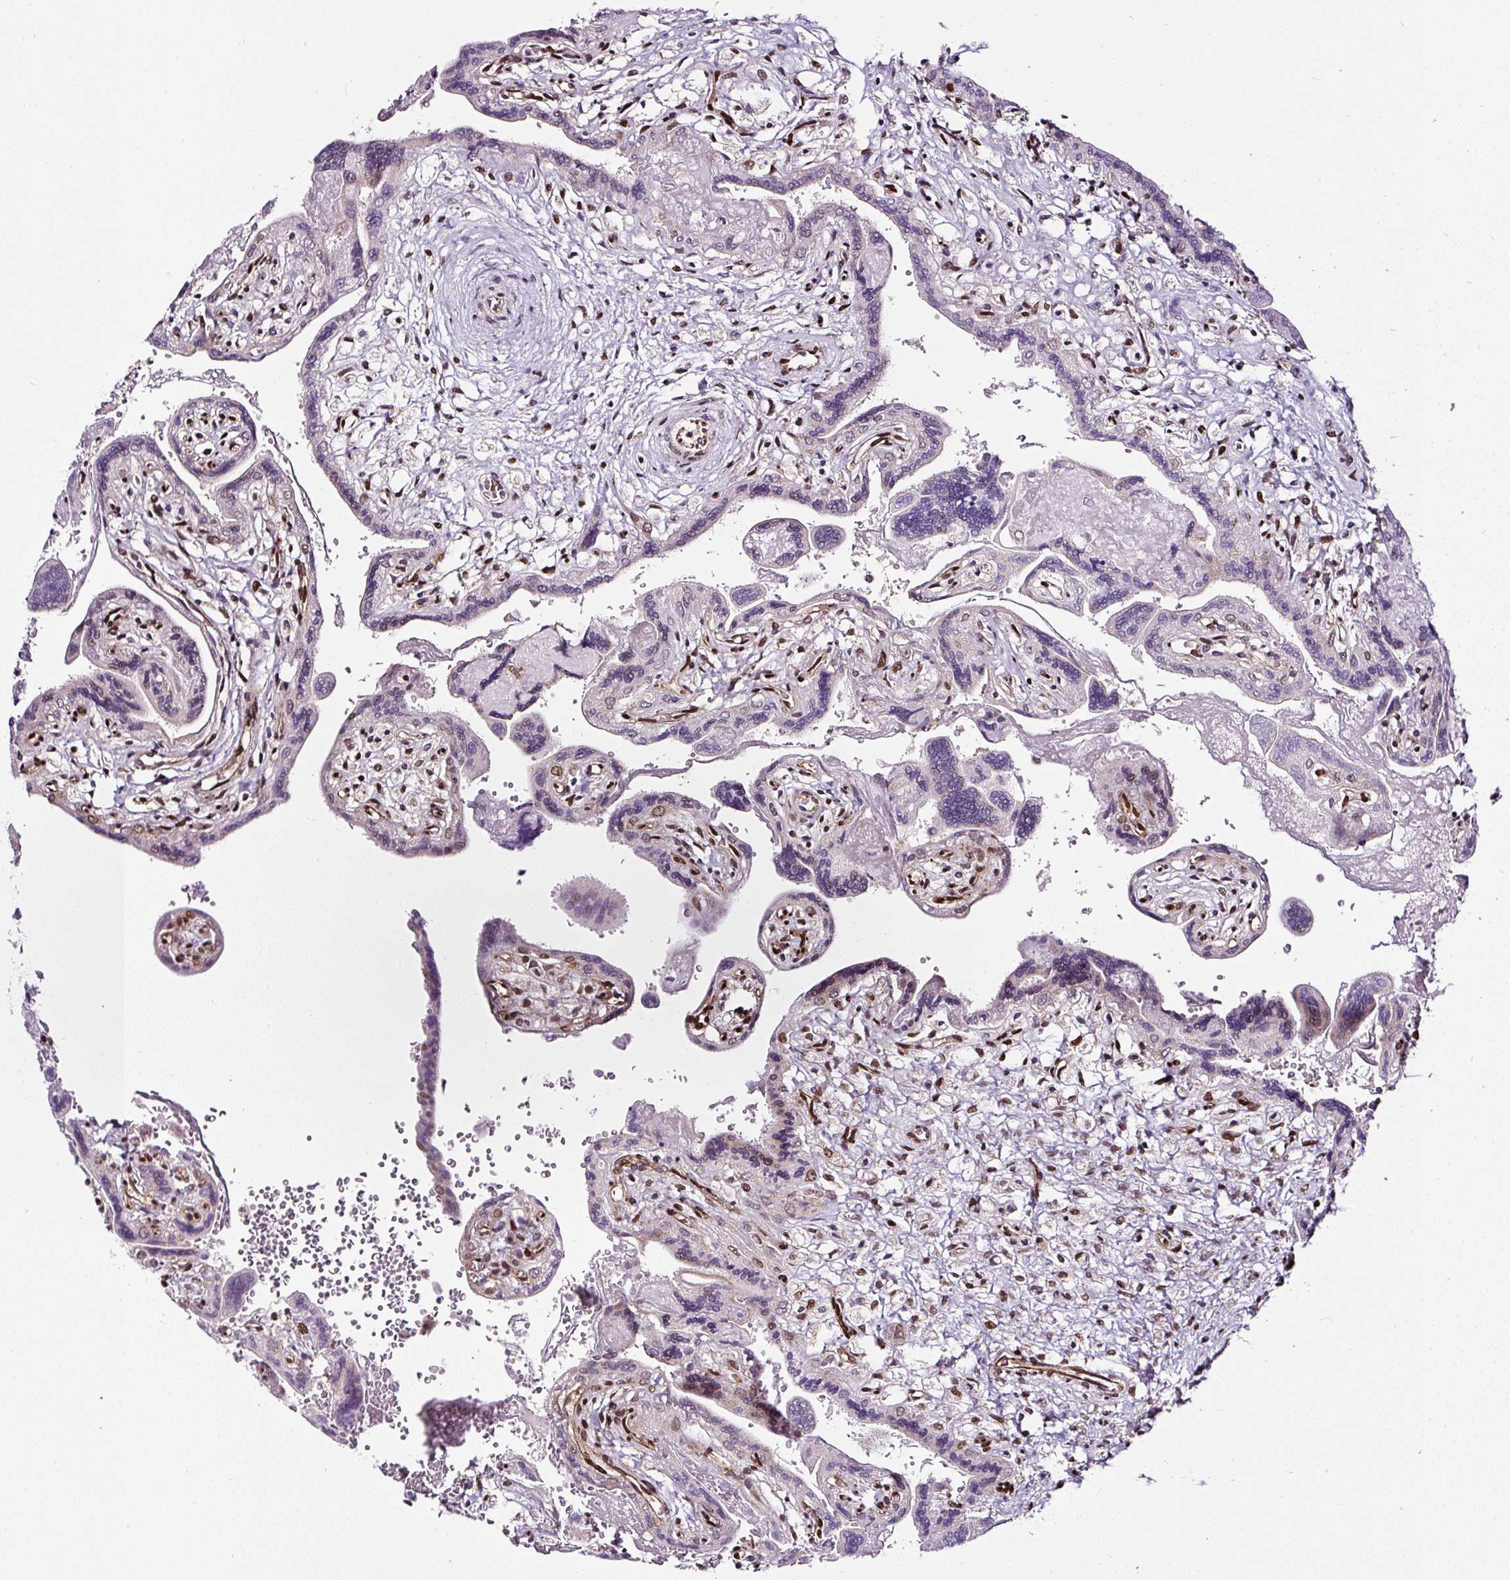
{"staining": {"intensity": "moderate", "quantity": ">75%", "location": "cytoplasmic/membranous,nuclear"}, "tissue": "placenta", "cell_type": "Decidual cells", "image_type": "normal", "snomed": [{"axis": "morphology", "description": "Normal tissue, NOS"}, {"axis": "topography", "description": "Placenta"}], "caption": "Normal placenta displays moderate cytoplasmic/membranous,nuclear staining in approximately >75% of decidual cells.", "gene": "KDM4E", "patient": {"sex": "female", "age": 37}}